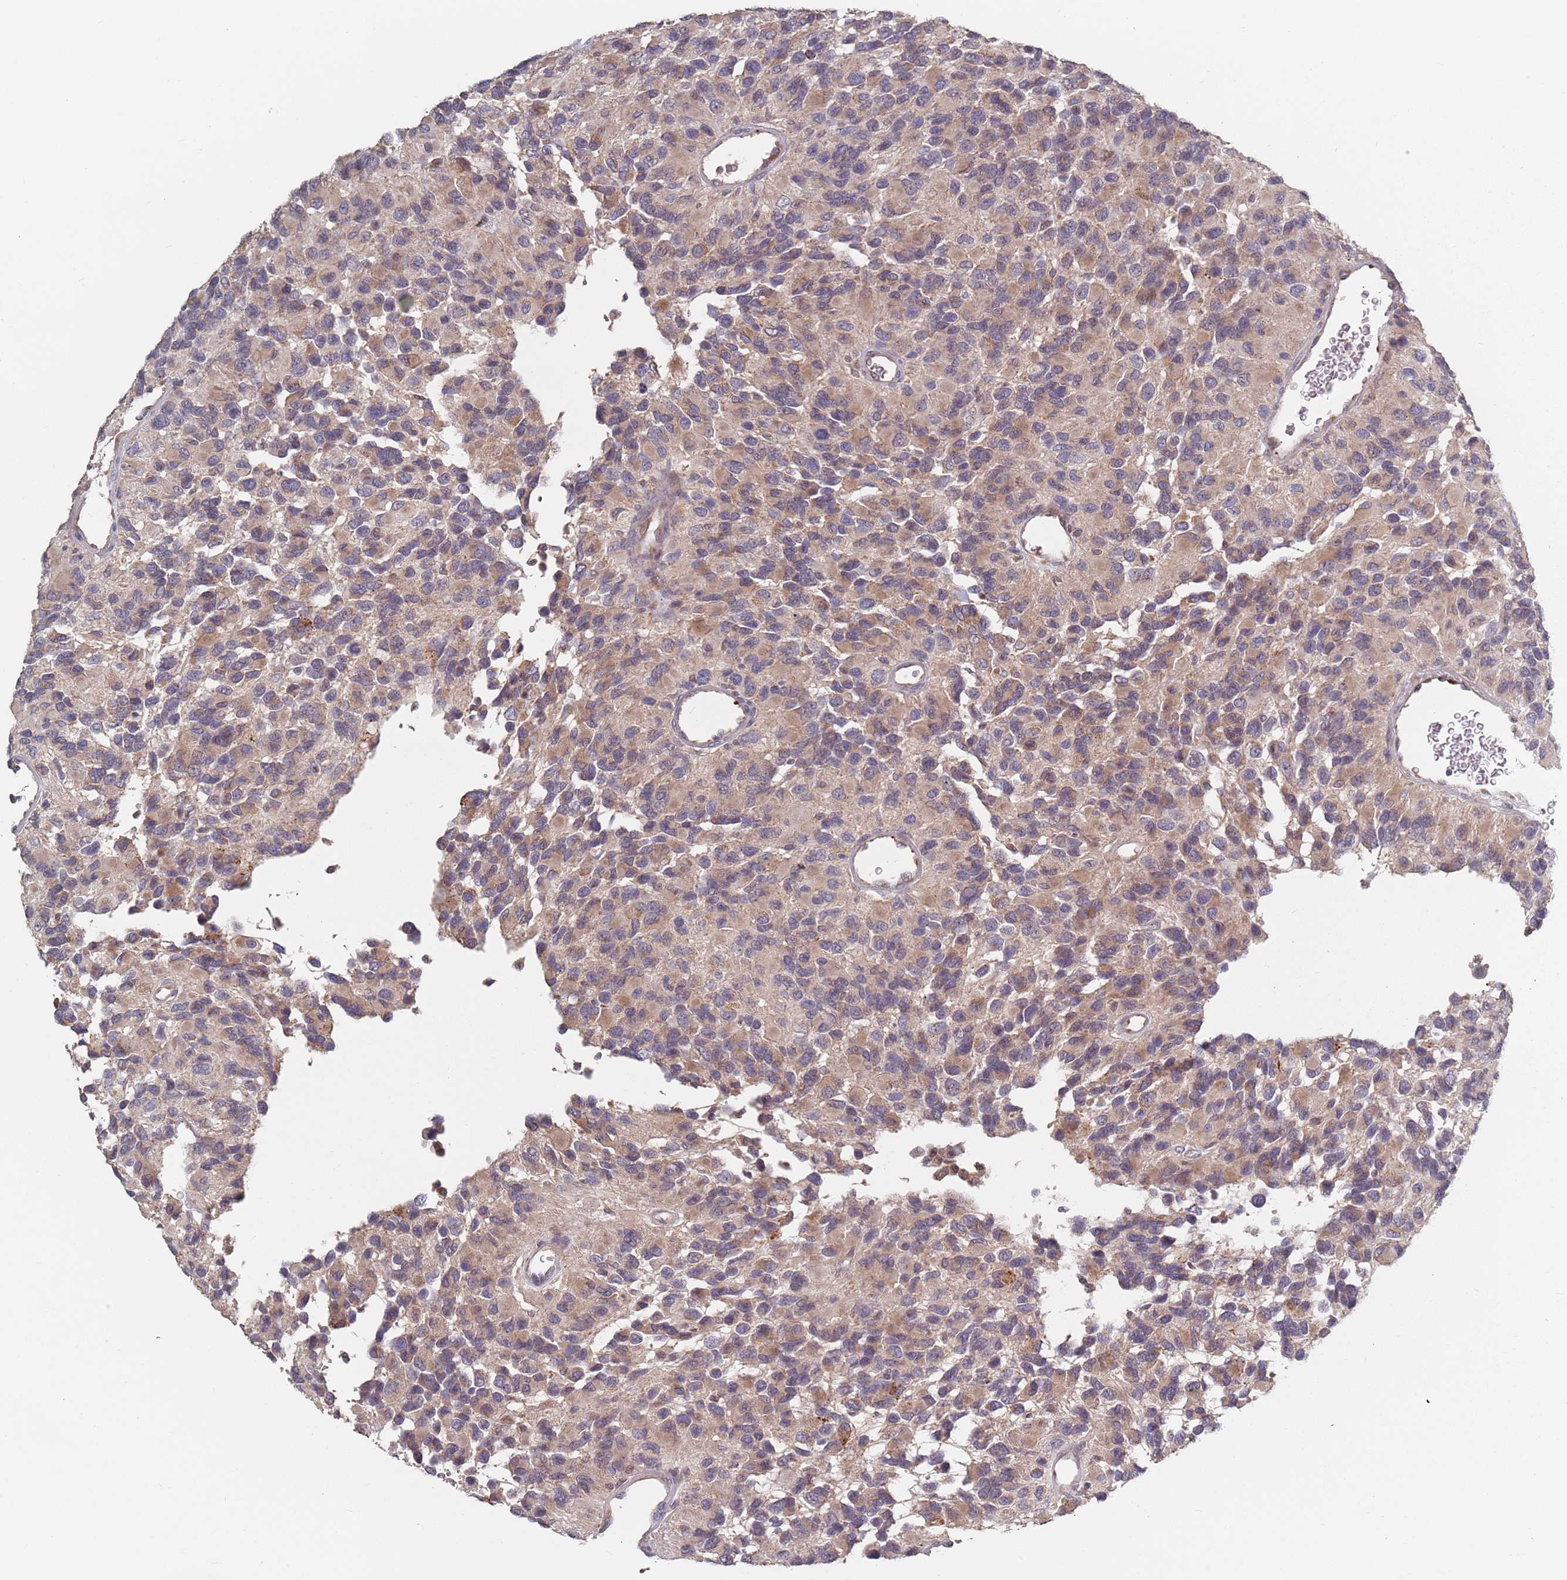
{"staining": {"intensity": "weak", "quantity": "25%-75%", "location": "cytoplasmic/membranous"}, "tissue": "glioma", "cell_type": "Tumor cells", "image_type": "cancer", "snomed": [{"axis": "morphology", "description": "Glioma, malignant, High grade"}, {"axis": "topography", "description": "Brain"}], "caption": "There is low levels of weak cytoplasmic/membranous expression in tumor cells of malignant high-grade glioma, as demonstrated by immunohistochemical staining (brown color).", "gene": "ADAL", "patient": {"sex": "male", "age": 77}}